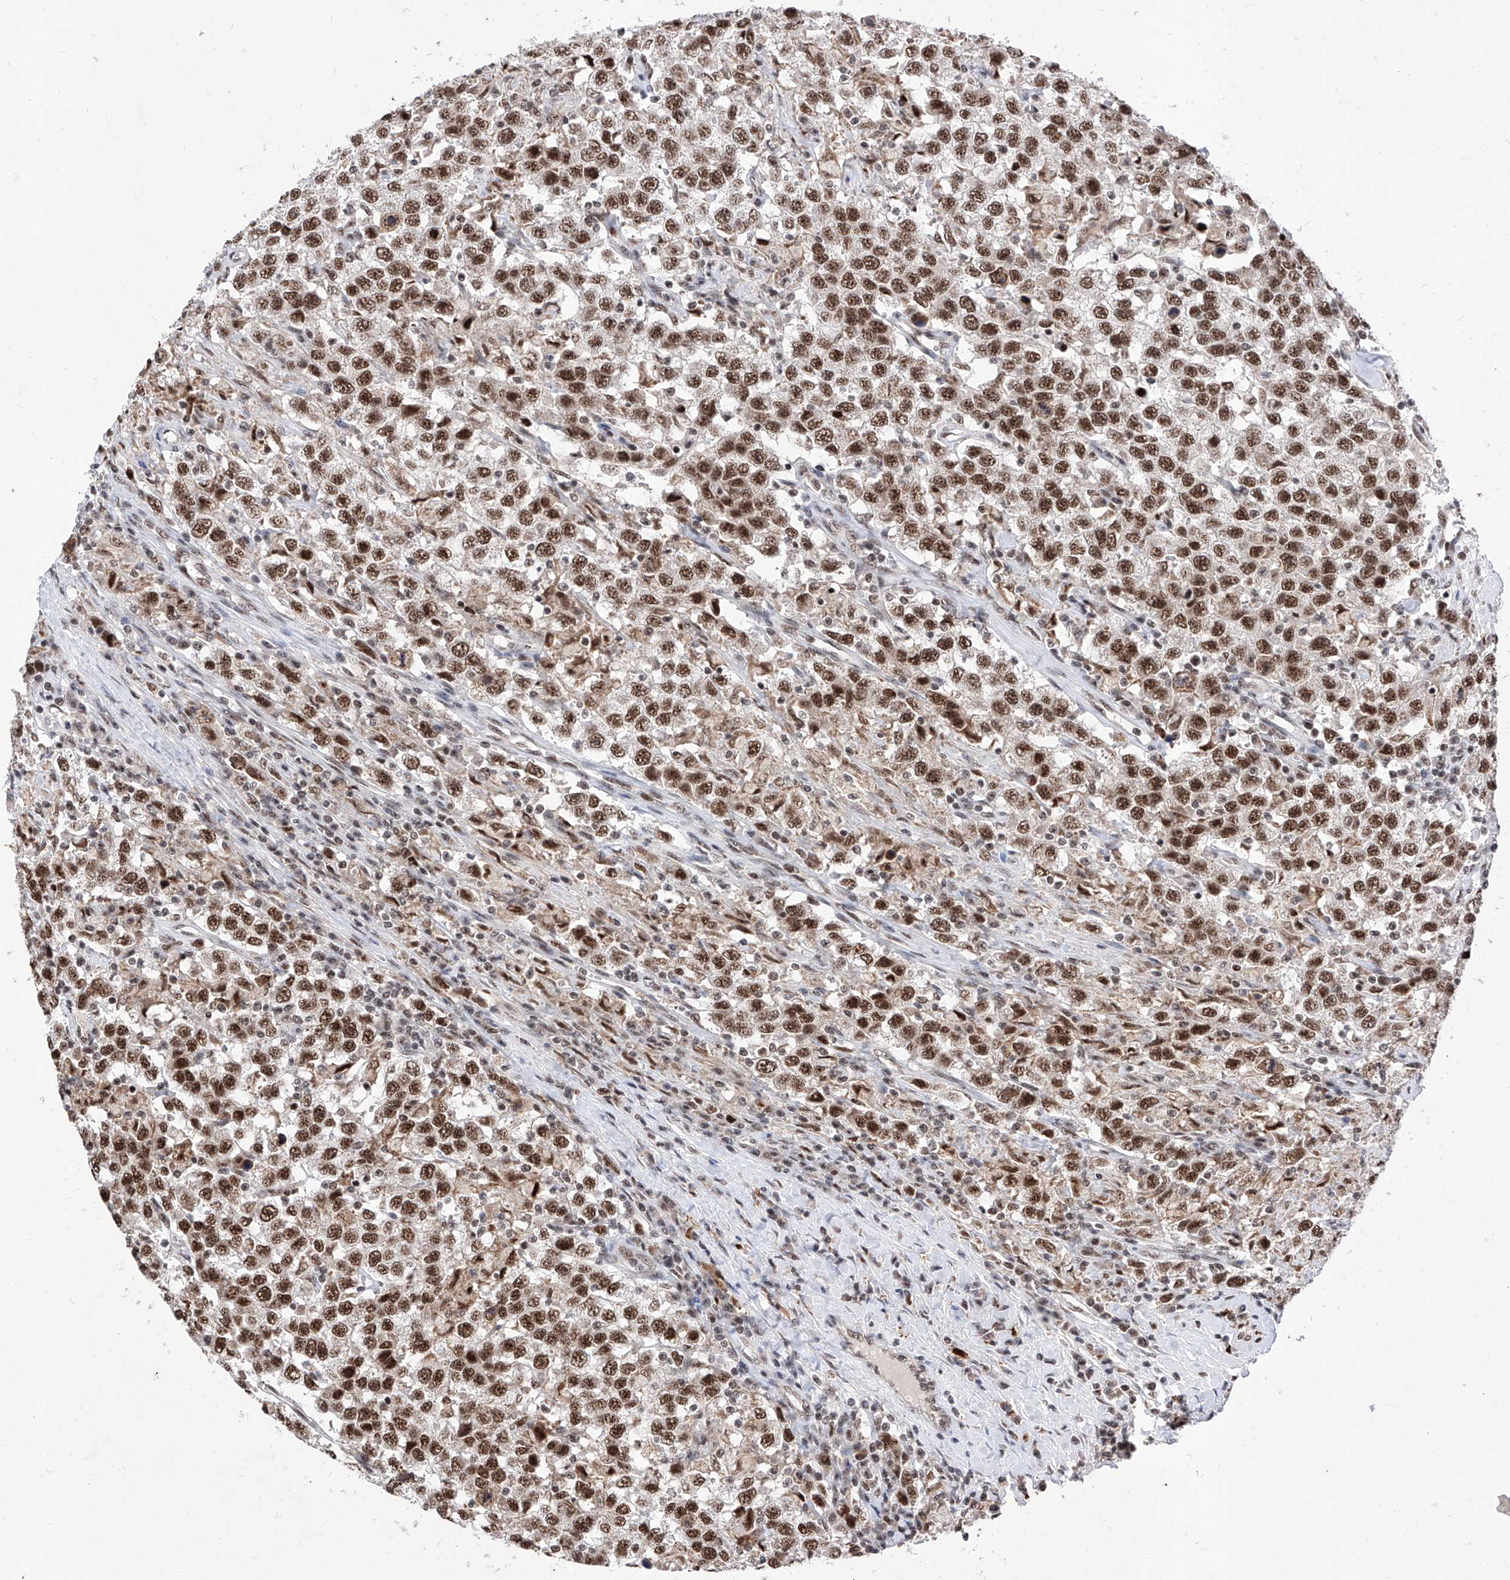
{"staining": {"intensity": "strong", "quantity": ">75%", "location": "nuclear"}, "tissue": "testis cancer", "cell_type": "Tumor cells", "image_type": "cancer", "snomed": [{"axis": "morphology", "description": "Seminoma, NOS"}, {"axis": "topography", "description": "Testis"}], "caption": "Protein expression analysis of testis seminoma demonstrates strong nuclear positivity in about >75% of tumor cells.", "gene": "PHF5A", "patient": {"sex": "male", "age": 41}}